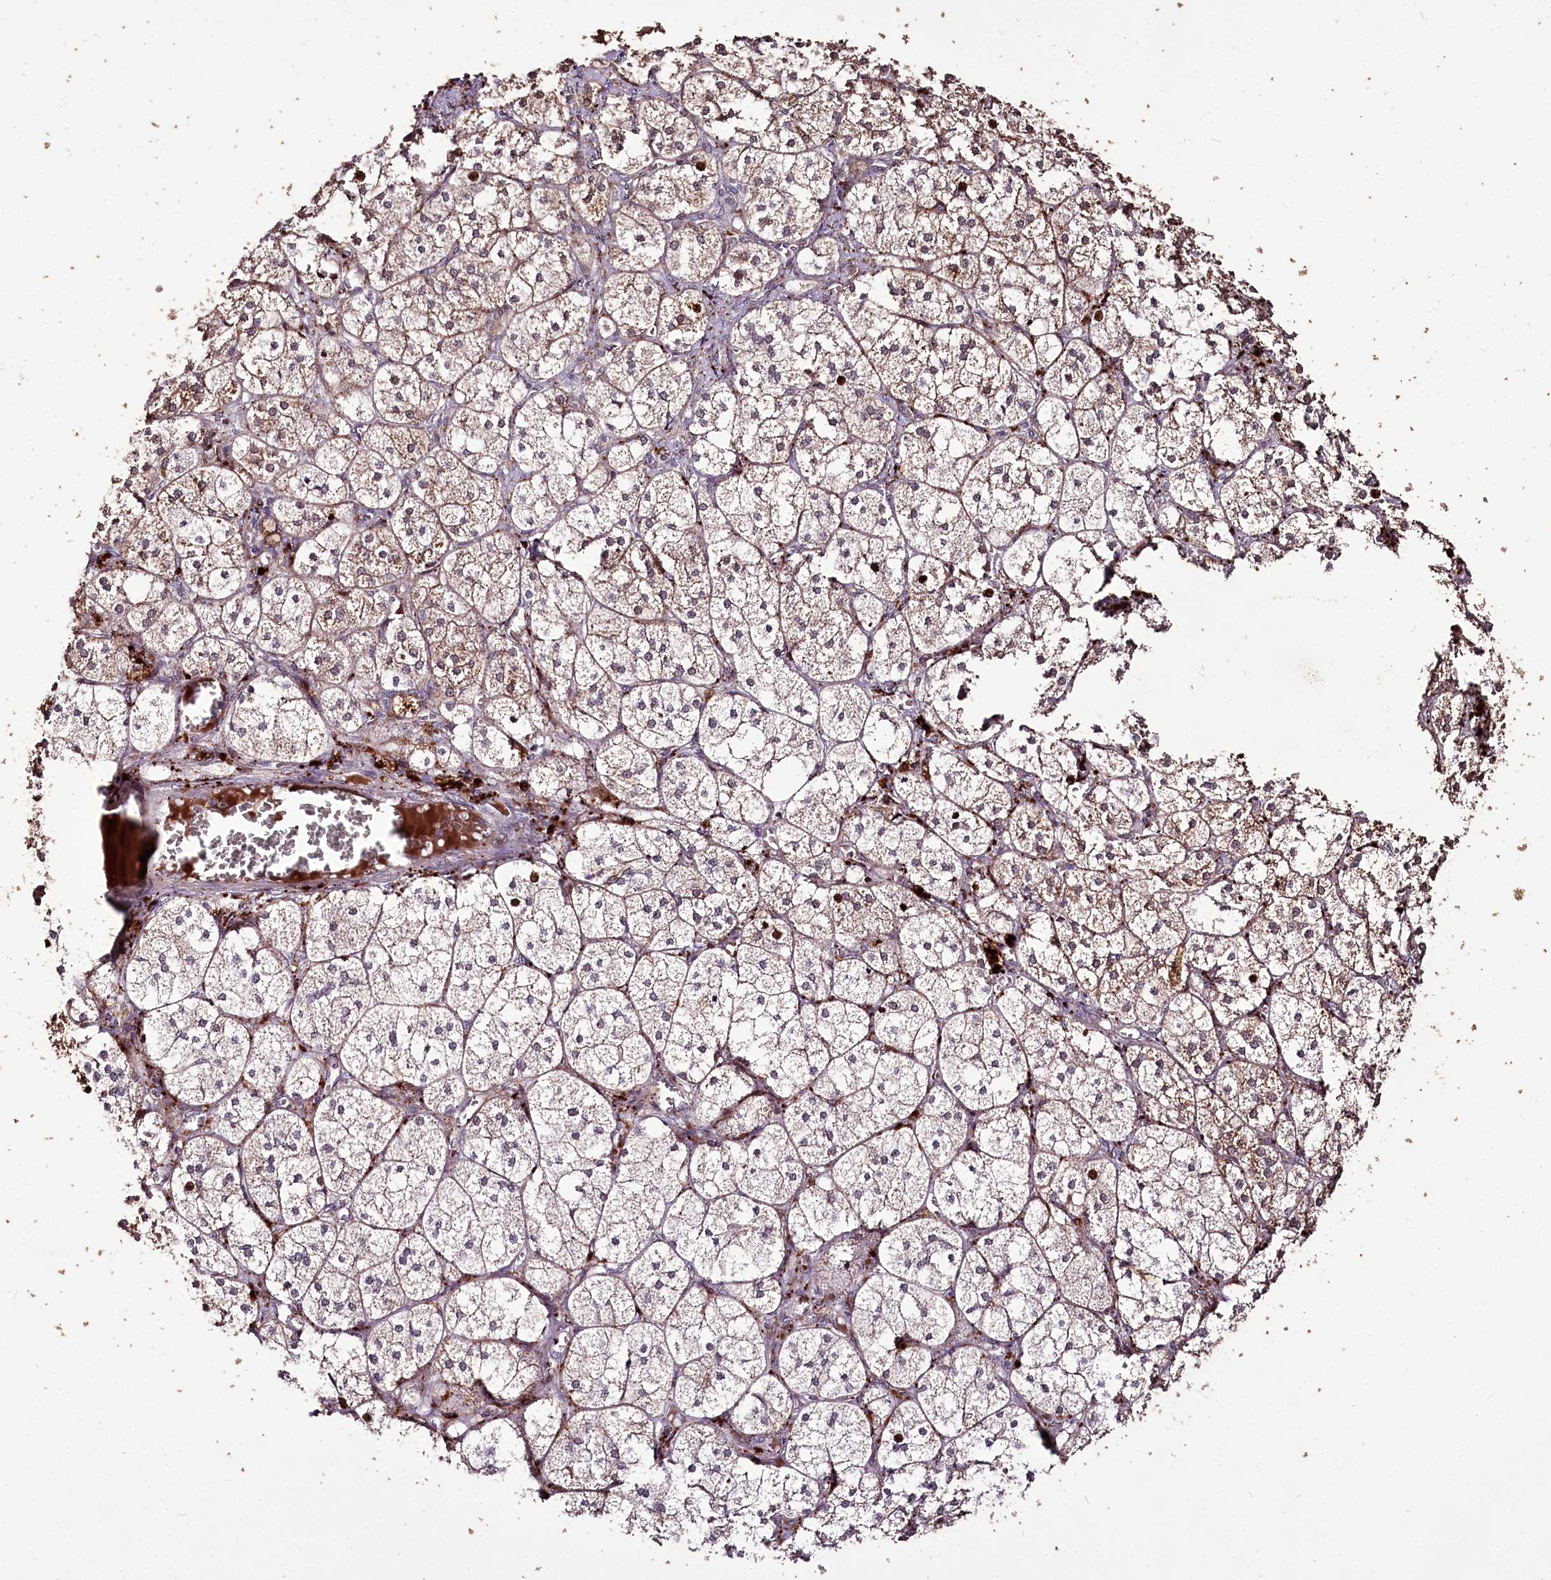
{"staining": {"intensity": "strong", "quantity": "25%-75%", "location": "cytoplasmic/membranous,nuclear"}, "tissue": "adrenal gland", "cell_type": "Glandular cells", "image_type": "normal", "snomed": [{"axis": "morphology", "description": "Normal tissue, NOS"}, {"axis": "topography", "description": "Adrenal gland"}], "caption": "Protein analysis of unremarkable adrenal gland demonstrates strong cytoplasmic/membranous,nuclear positivity in about 25%-75% of glandular cells. (Stains: DAB in brown, nuclei in blue, Microscopy: brightfield microscopy at high magnification).", "gene": "CARD19", "patient": {"sex": "female", "age": 61}}